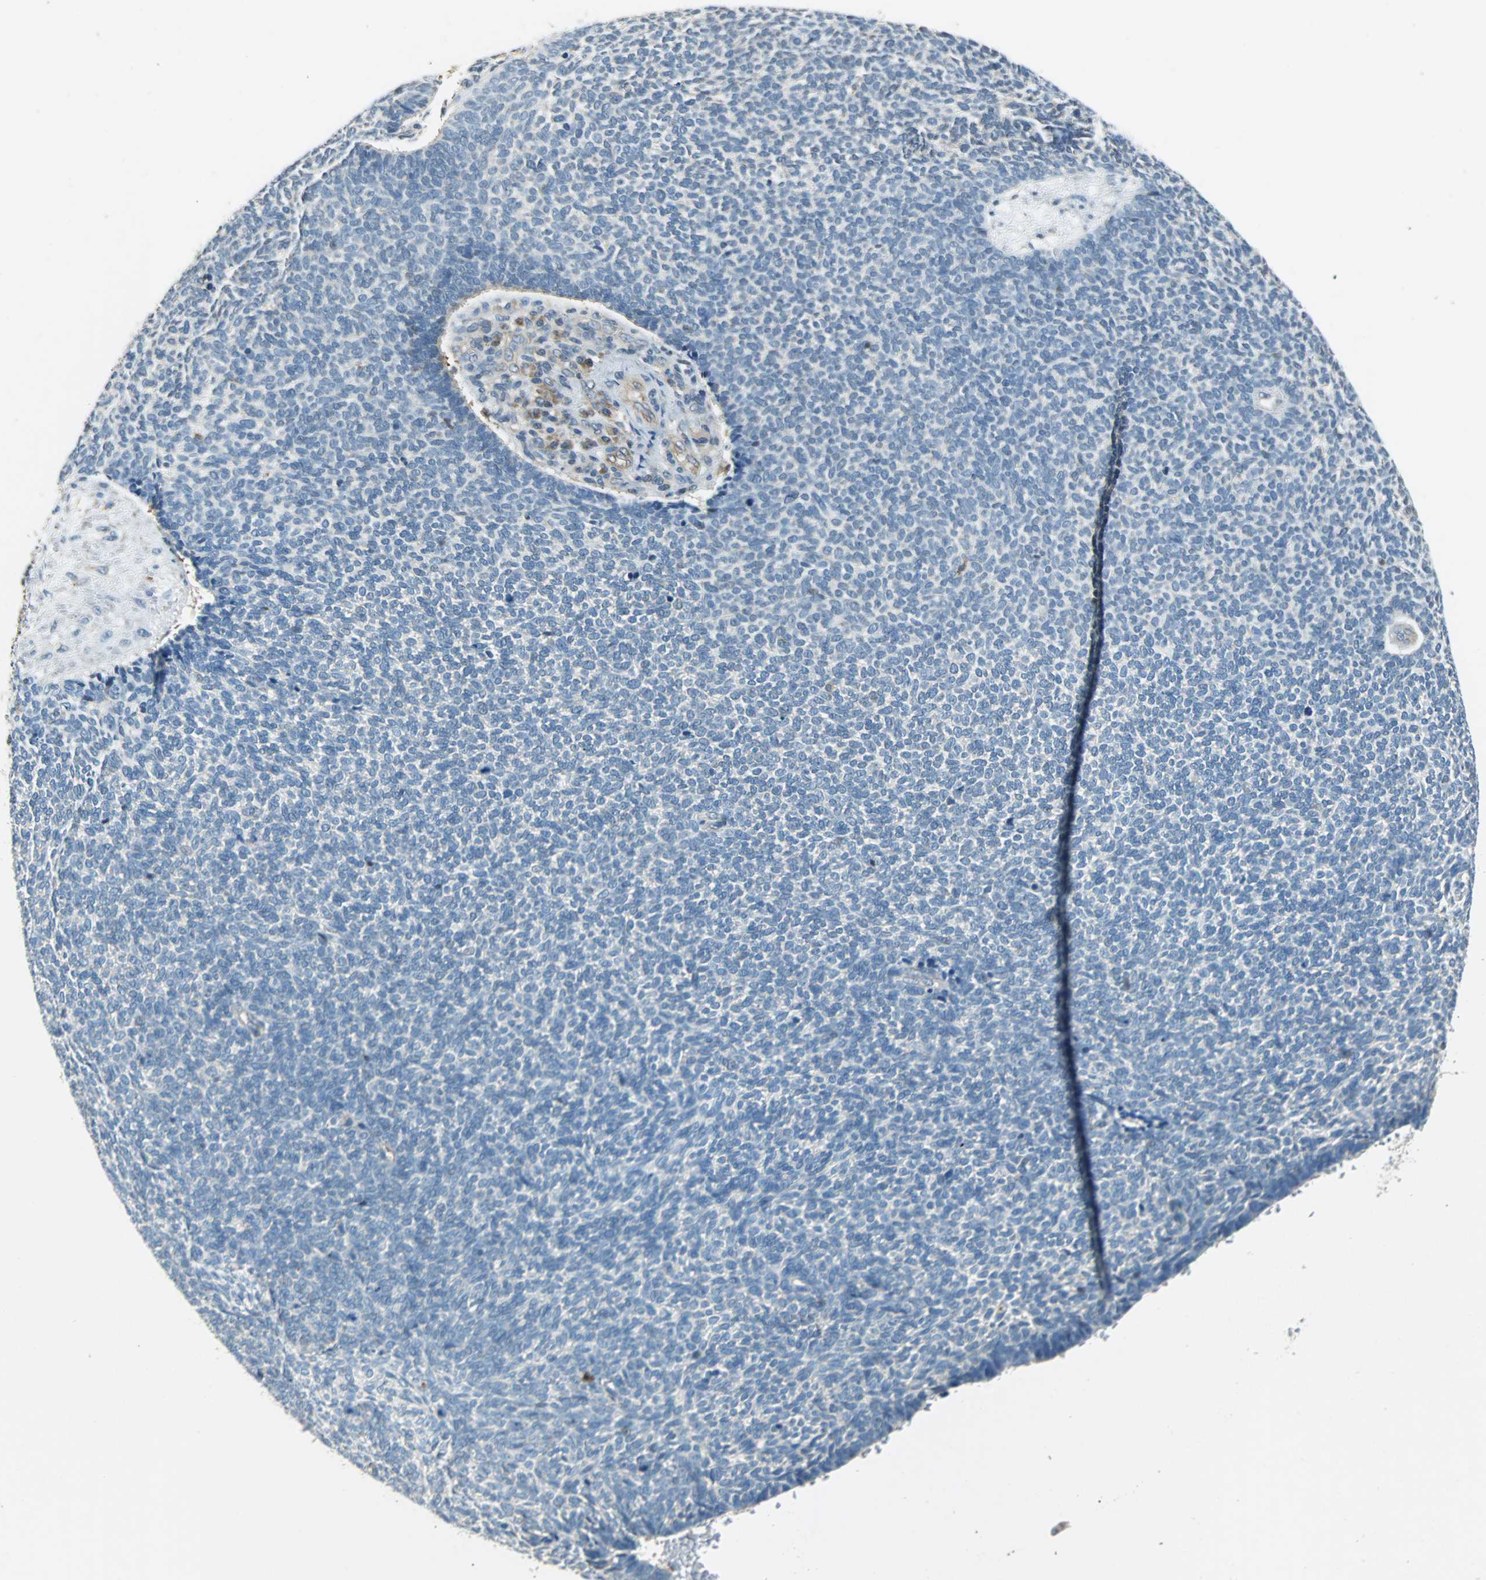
{"staining": {"intensity": "negative", "quantity": "none", "location": "none"}, "tissue": "skin cancer", "cell_type": "Tumor cells", "image_type": "cancer", "snomed": [{"axis": "morphology", "description": "Basal cell carcinoma"}, {"axis": "topography", "description": "Skin"}], "caption": "Immunohistochemical staining of skin cancer demonstrates no significant positivity in tumor cells. (Brightfield microscopy of DAB (3,3'-diaminobenzidine) immunohistochemistry (IHC) at high magnification).", "gene": "GSDMD", "patient": {"sex": "male", "age": 87}}